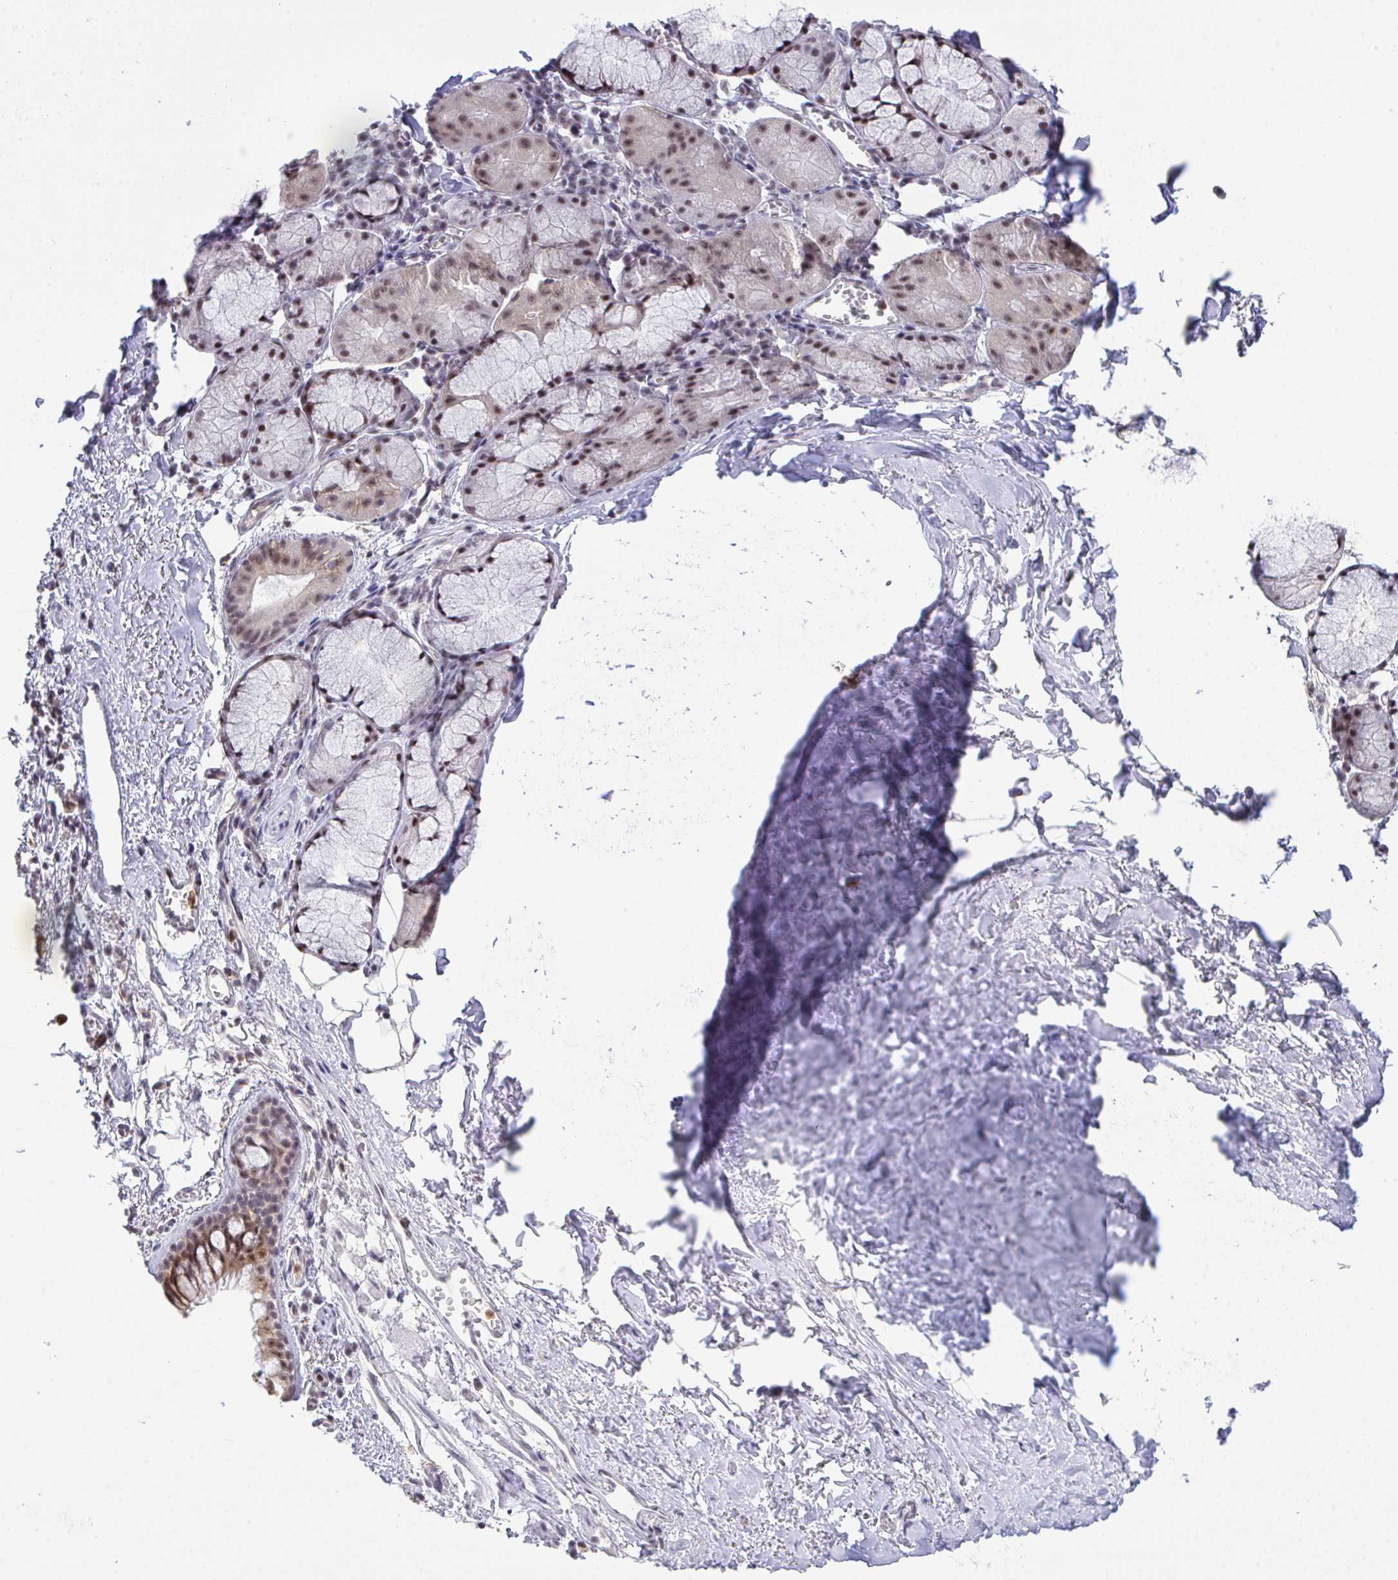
{"staining": {"intensity": "moderate", "quantity": ">75%", "location": "cytoplasmic/membranous,nuclear"}, "tissue": "bronchus", "cell_type": "Respiratory epithelial cells", "image_type": "normal", "snomed": [{"axis": "morphology", "description": "Normal tissue, NOS"}, {"axis": "topography", "description": "Cartilage tissue"}, {"axis": "topography", "description": "Bronchus"}], "caption": "Immunohistochemical staining of unremarkable bronchus demonstrates moderate cytoplasmic/membranous,nuclear protein expression in about >75% of respiratory epithelial cells.", "gene": "OR6K3", "patient": {"sex": "male", "age": 78}}